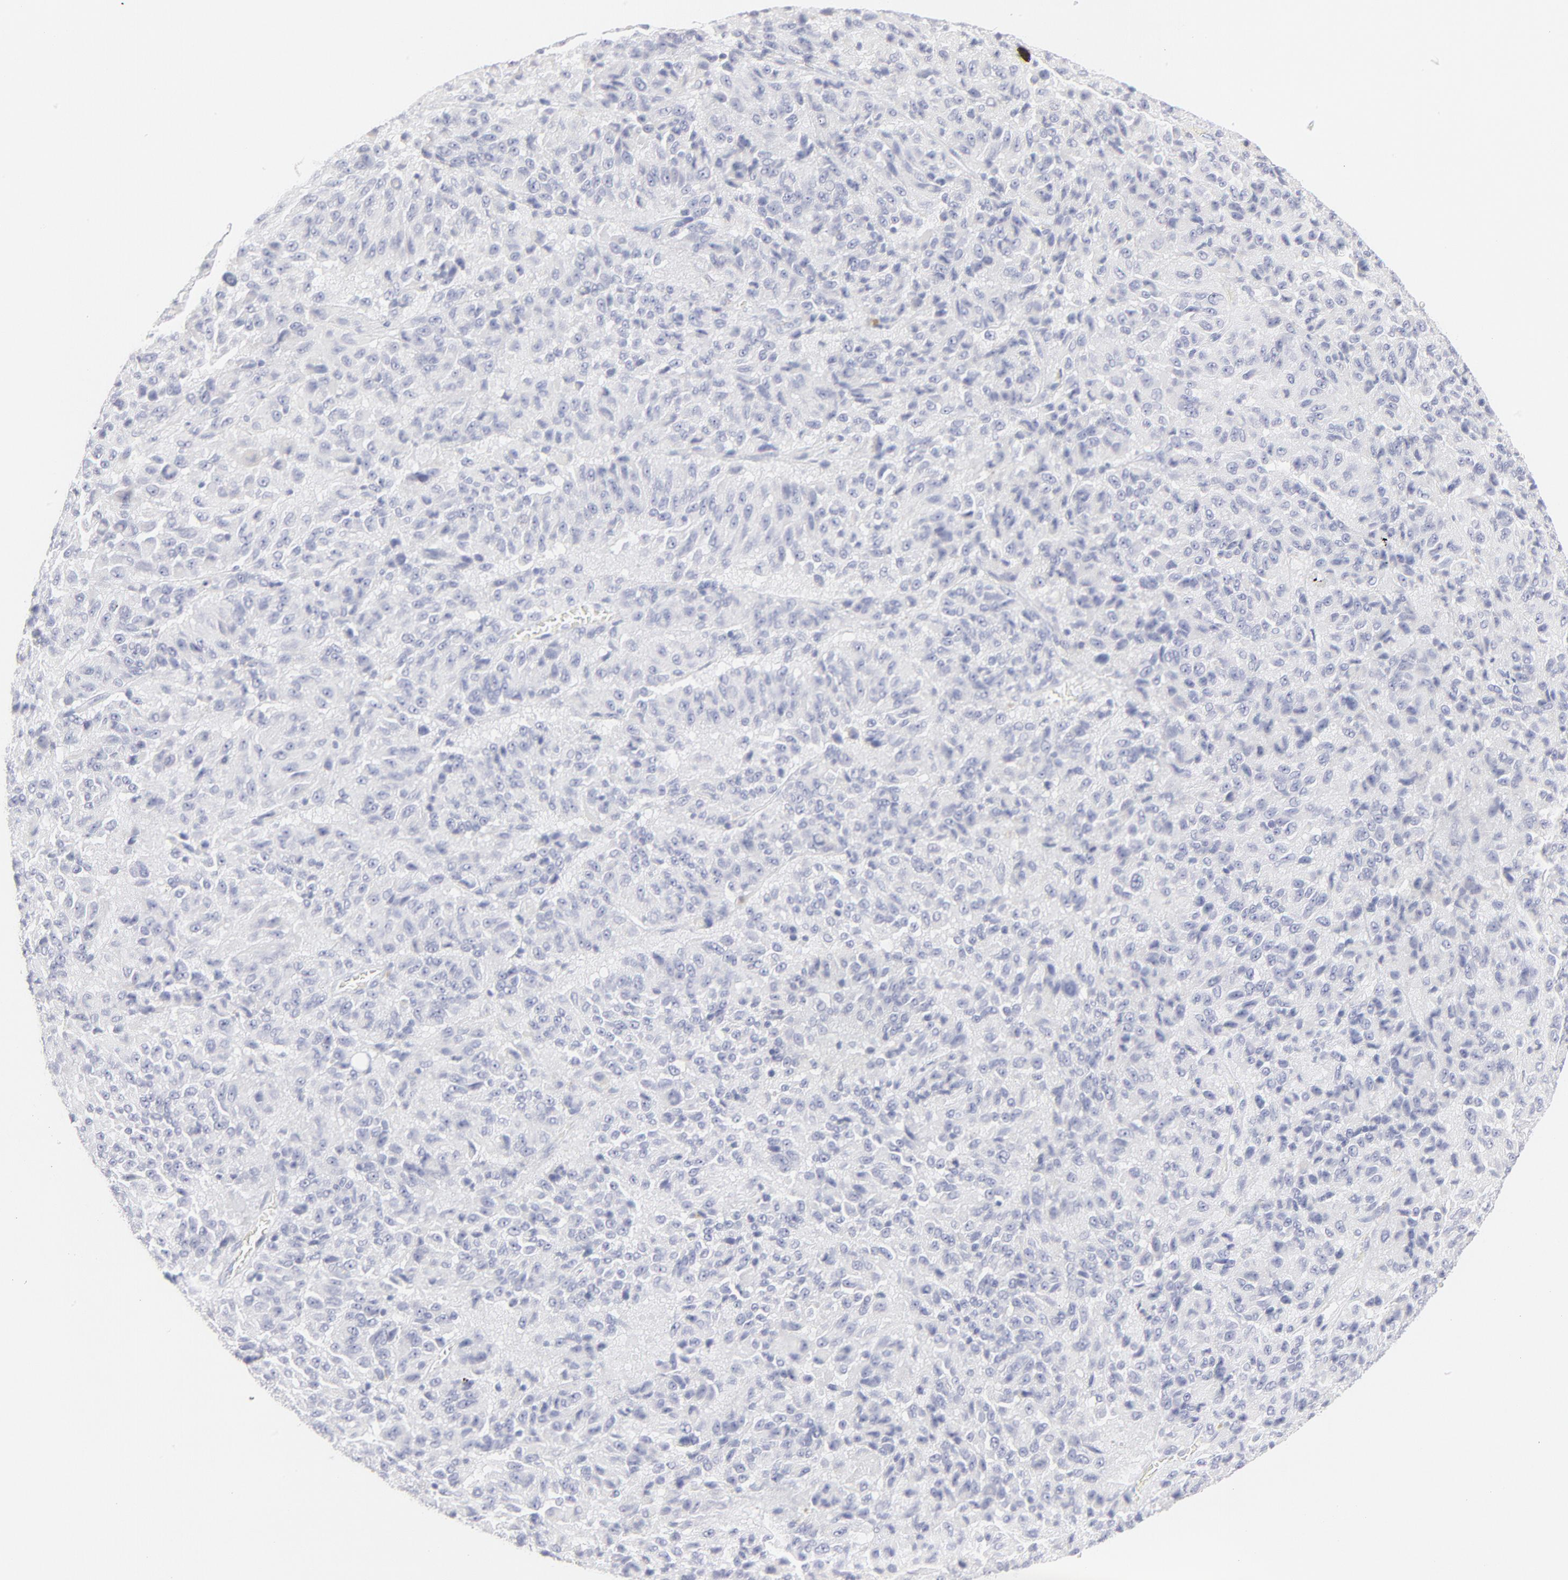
{"staining": {"intensity": "negative", "quantity": "none", "location": "none"}, "tissue": "melanoma", "cell_type": "Tumor cells", "image_type": "cancer", "snomed": [{"axis": "morphology", "description": "Malignant melanoma, Metastatic site"}, {"axis": "topography", "description": "Lung"}], "caption": "A histopathology image of melanoma stained for a protein reveals no brown staining in tumor cells.", "gene": "ELF3", "patient": {"sex": "male", "age": 64}}